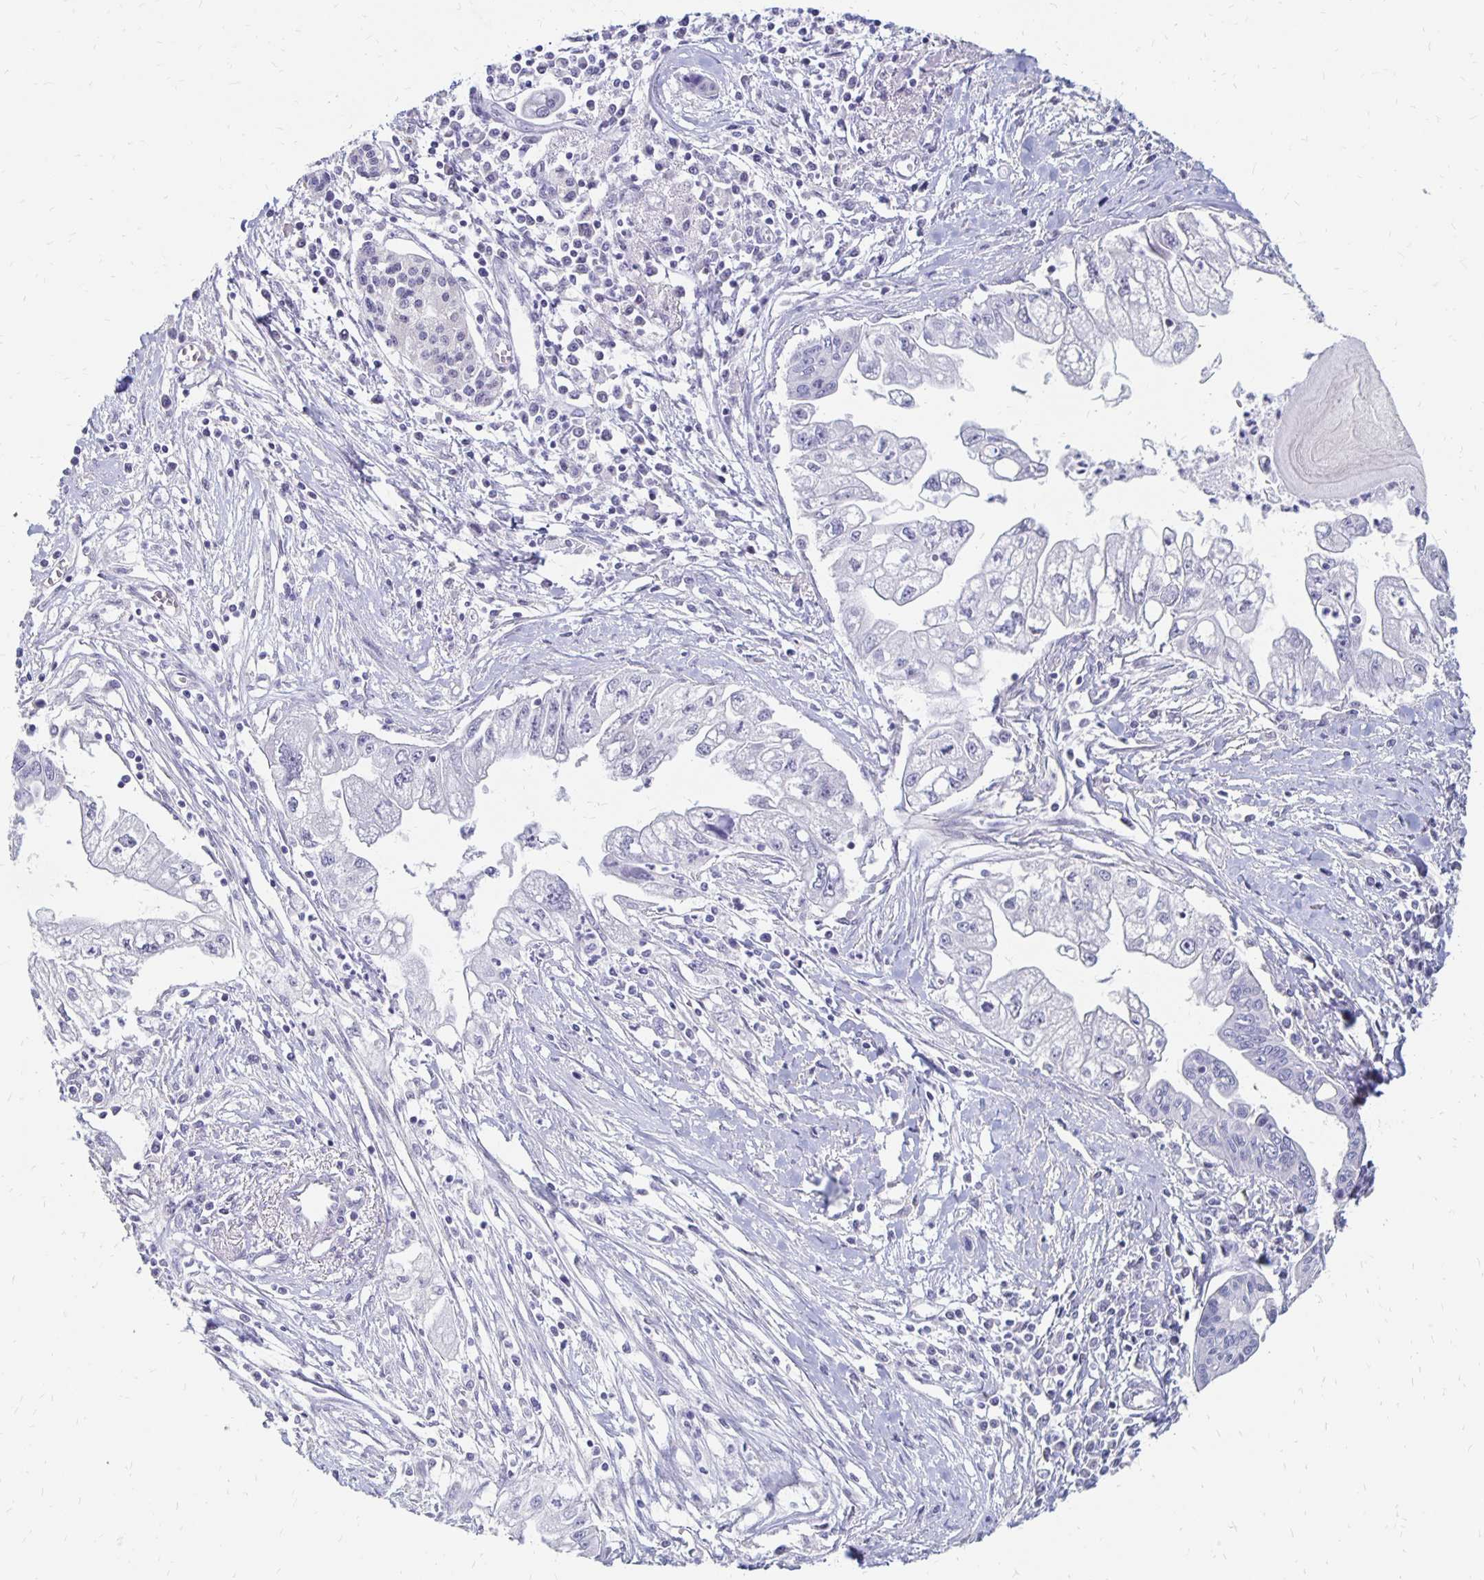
{"staining": {"intensity": "negative", "quantity": "none", "location": "none"}, "tissue": "pancreatic cancer", "cell_type": "Tumor cells", "image_type": "cancer", "snomed": [{"axis": "morphology", "description": "Adenocarcinoma, NOS"}, {"axis": "topography", "description": "Pancreas"}], "caption": "A high-resolution histopathology image shows IHC staining of adenocarcinoma (pancreatic), which demonstrates no significant positivity in tumor cells.", "gene": "ATOSB", "patient": {"sex": "male", "age": 70}}